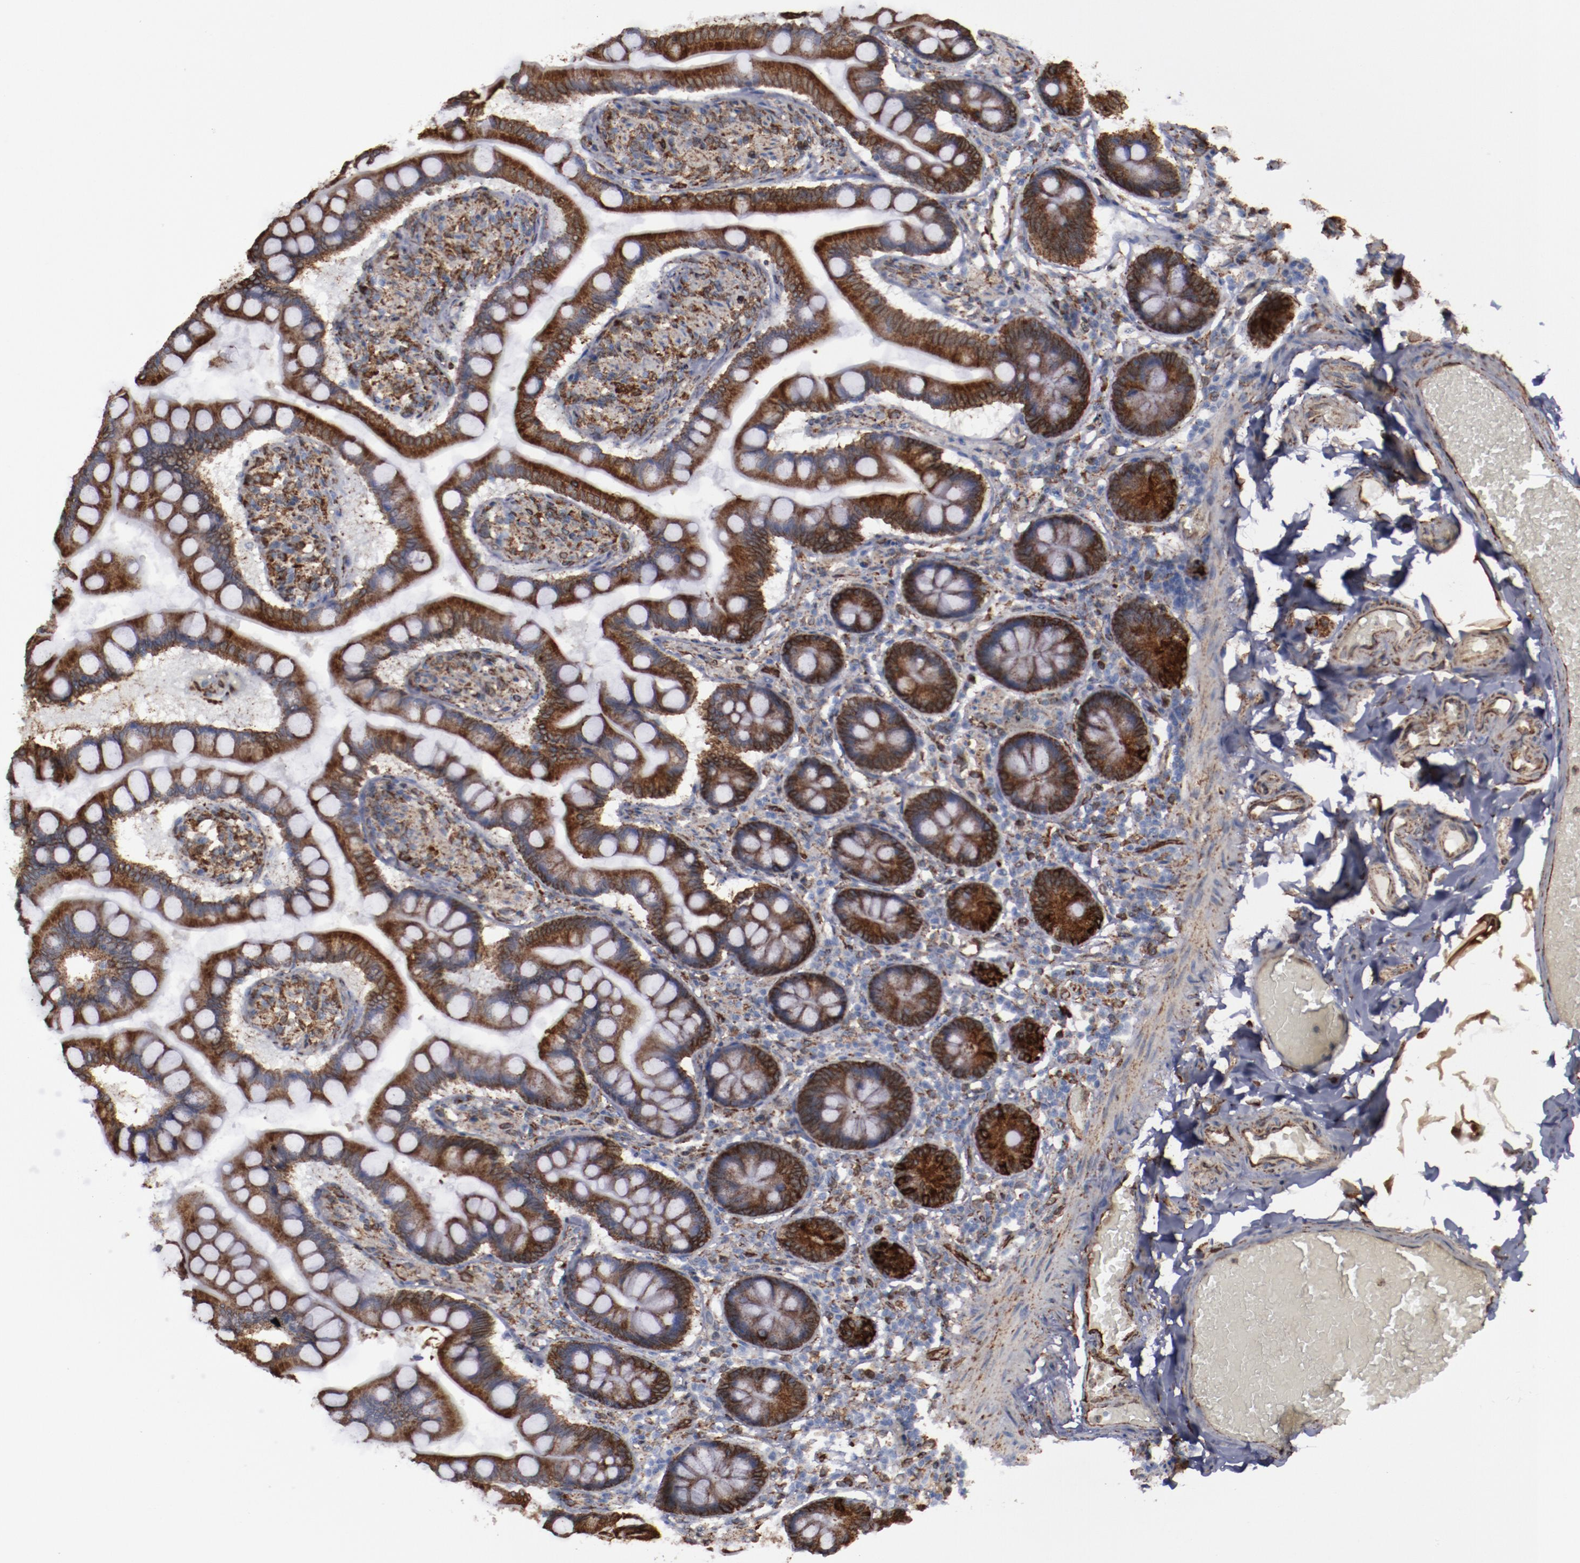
{"staining": {"intensity": "moderate", "quantity": ">75%", "location": "cytoplasmic/membranous"}, "tissue": "small intestine", "cell_type": "Glandular cells", "image_type": "normal", "snomed": [{"axis": "morphology", "description": "Normal tissue, NOS"}, {"axis": "topography", "description": "Small intestine"}], "caption": "IHC image of unremarkable small intestine stained for a protein (brown), which displays medium levels of moderate cytoplasmic/membranous positivity in about >75% of glandular cells.", "gene": "ERLIN2", "patient": {"sex": "male", "age": 41}}